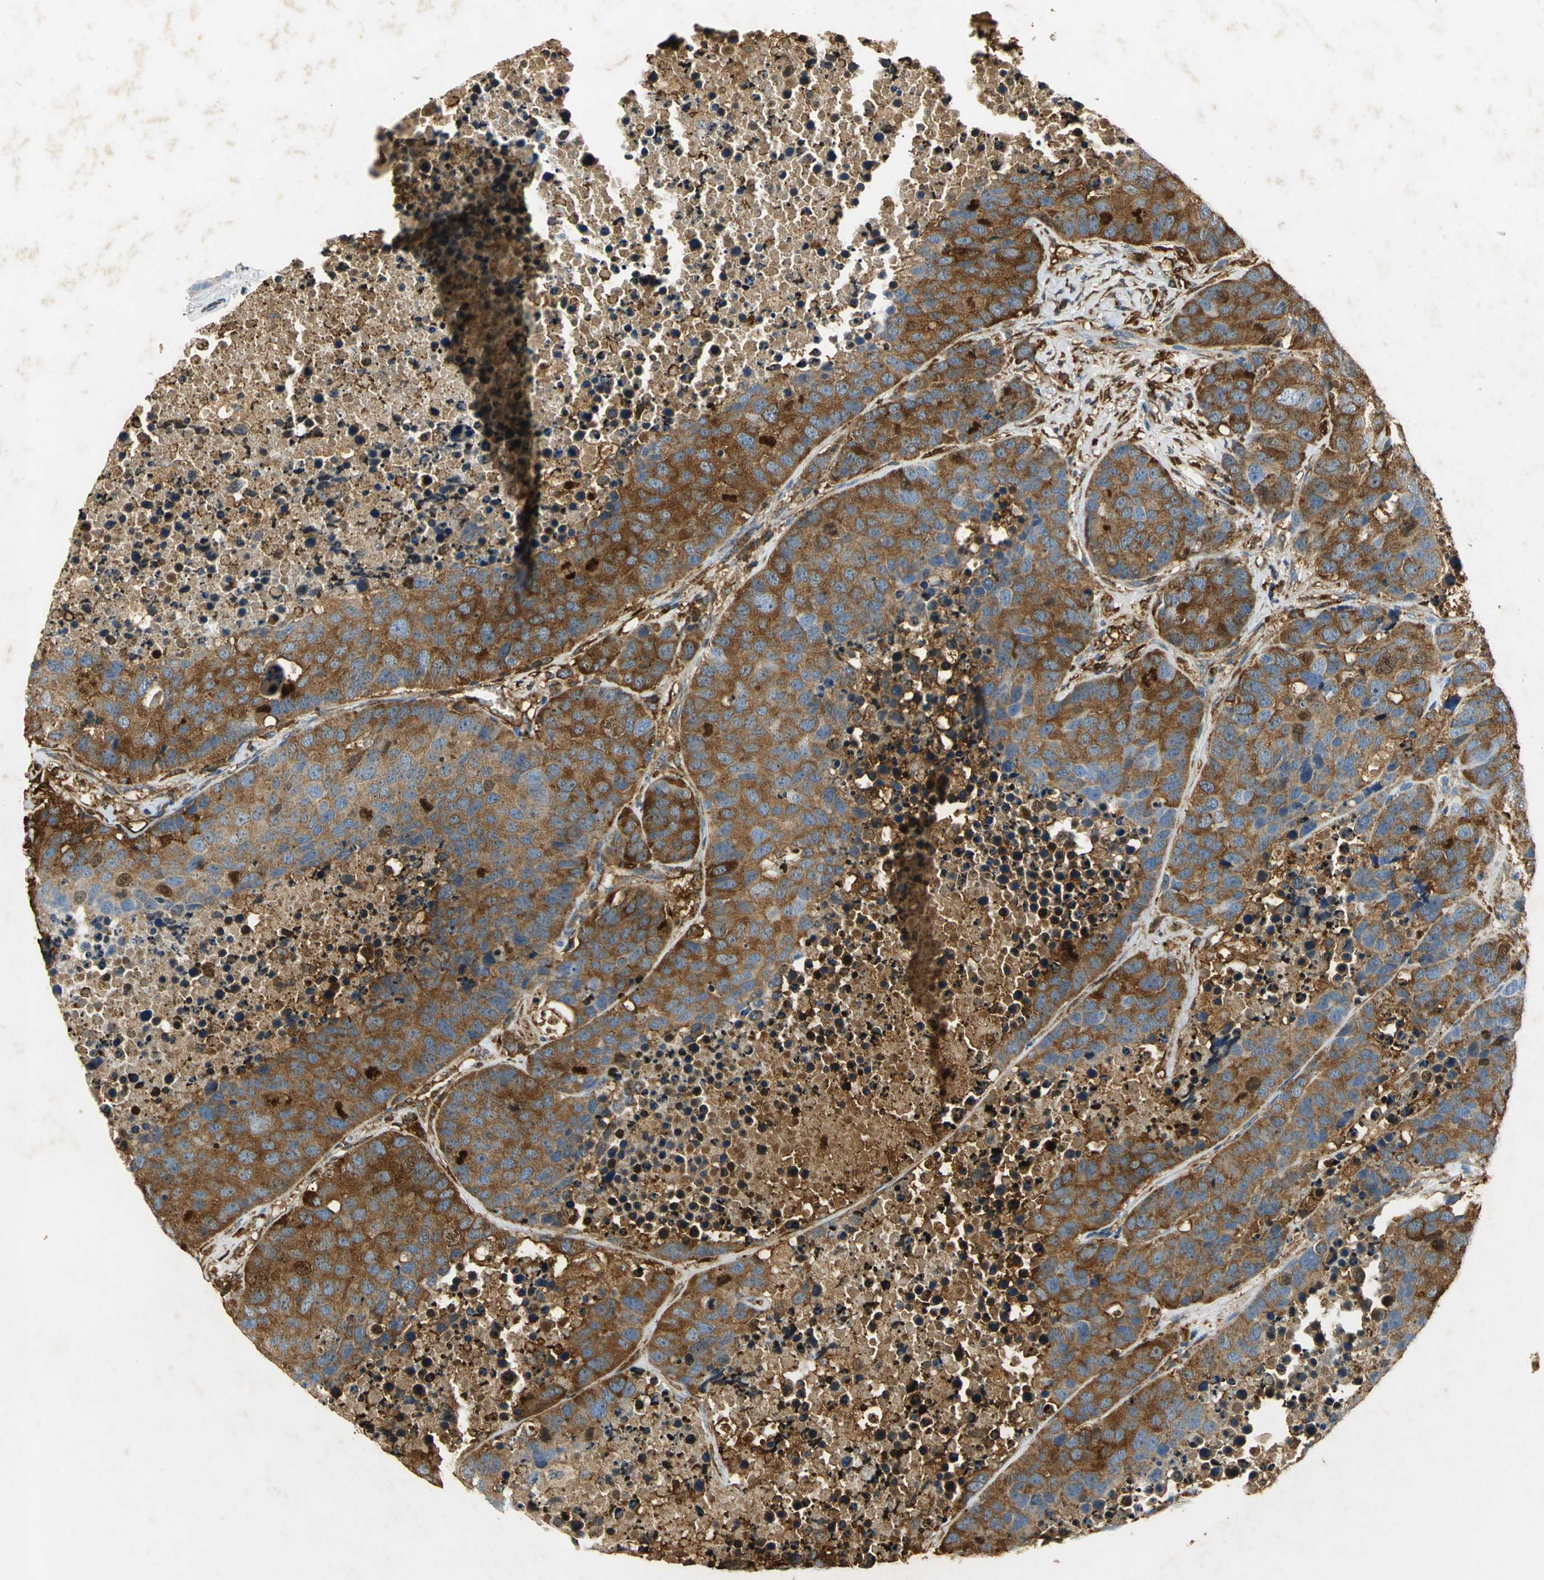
{"staining": {"intensity": "strong", "quantity": ">75%", "location": "cytoplasmic/membranous"}, "tissue": "carcinoid", "cell_type": "Tumor cells", "image_type": "cancer", "snomed": [{"axis": "morphology", "description": "Carcinoid, malignant, NOS"}, {"axis": "topography", "description": "Lung"}], "caption": "Immunohistochemistry (IHC) micrograph of neoplastic tissue: carcinoid stained using immunohistochemistry (IHC) demonstrates high levels of strong protein expression localized specifically in the cytoplasmic/membranous of tumor cells, appearing as a cytoplasmic/membranous brown color.", "gene": "ANXA4", "patient": {"sex": "male", "age": 60}}